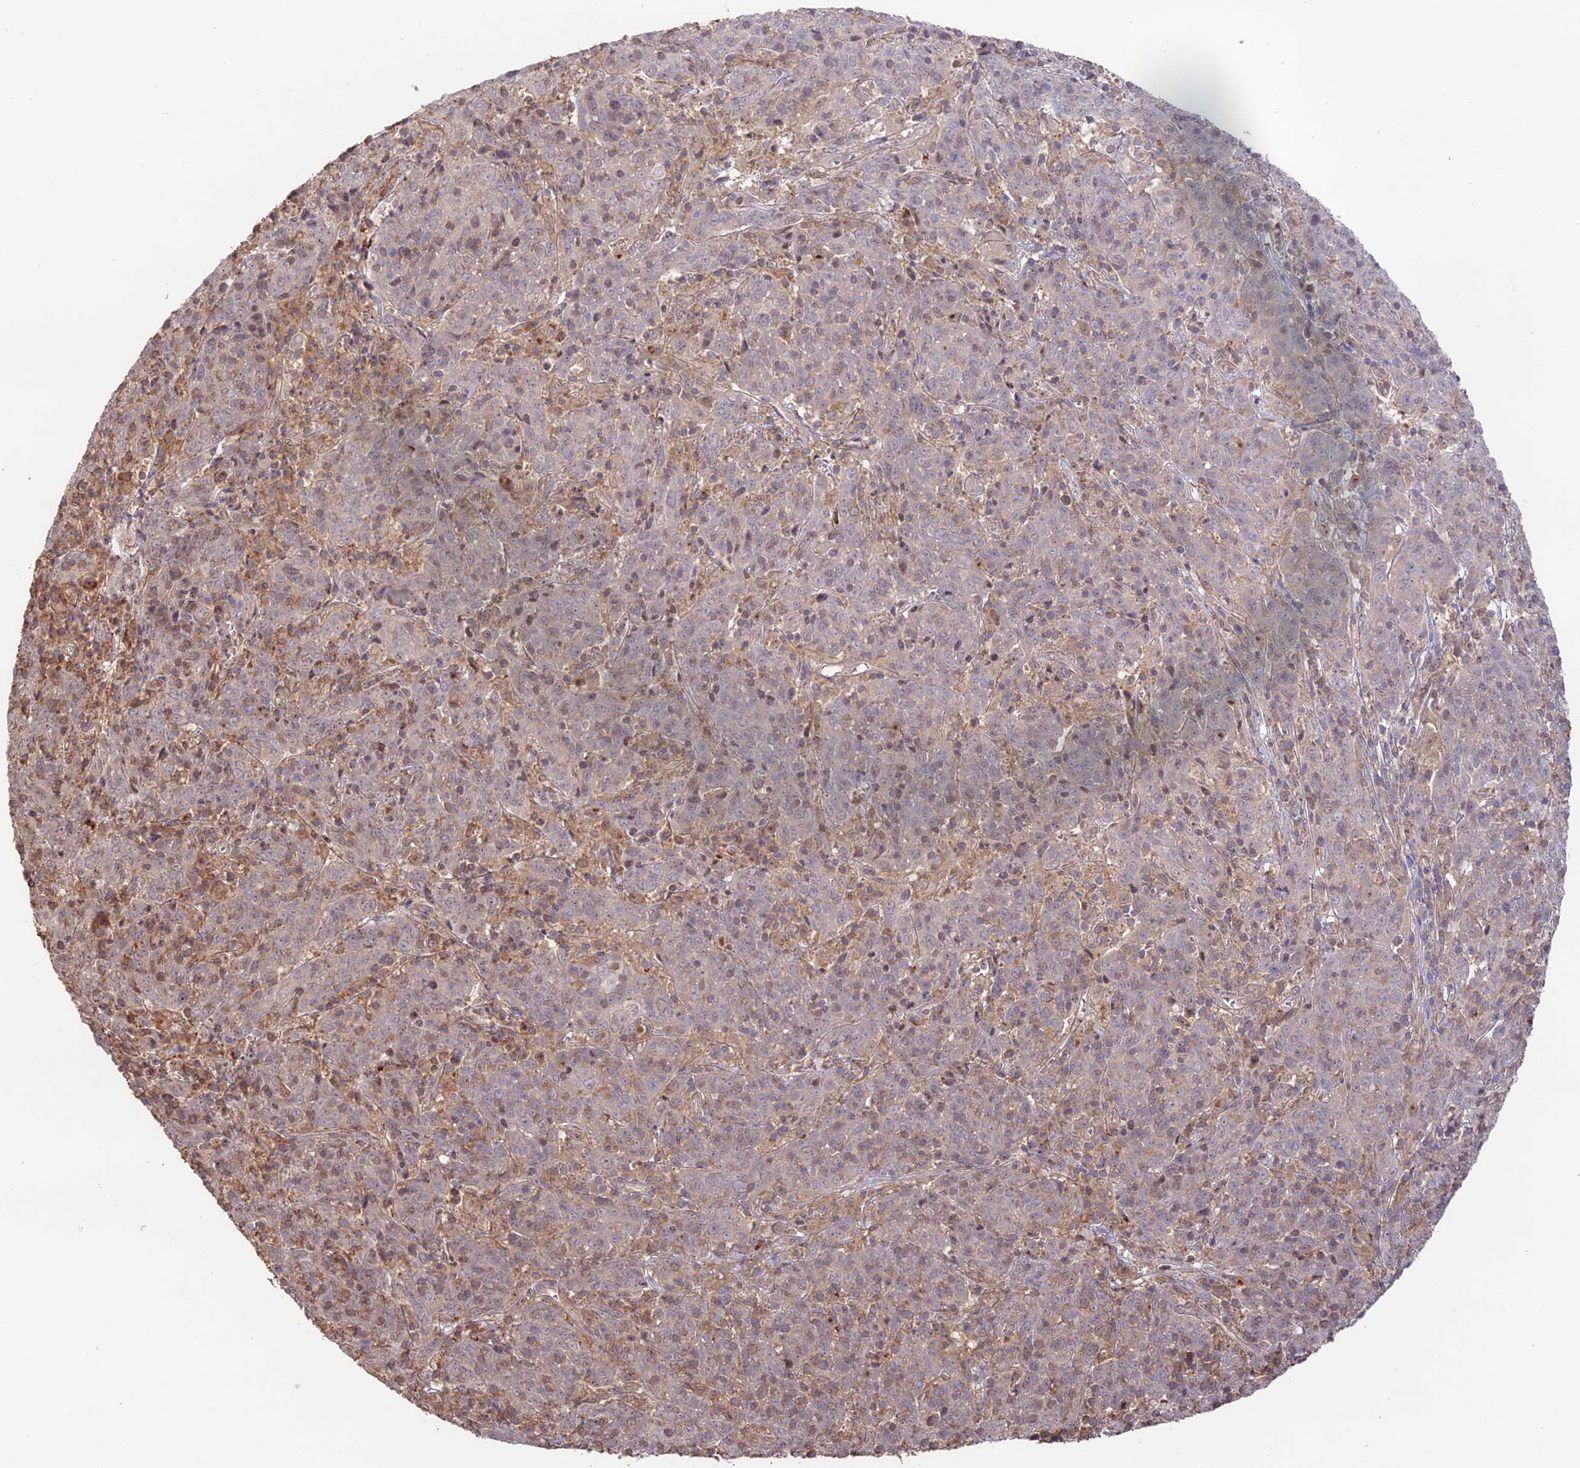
{"staining": {"intensity": "weak", "quantity": "<25%", "location": "cytoplasmic/membranous"}, "tissue": "cervical cancer", "cell_type": "Tumor cells", "image_type": "cancer", "snomed": [{"axis": "morphology", "description": "Squamous cell carcinoma, NOS"}, {"axis": "topography", "description": "Cervix"}], "caption": "This is an IHC micrograph of human cervical squamous cell carcinoma. There is no staining in tumor cells.", "gene": "CLCF1", "patient": {"sex": "female", "age": 67}}